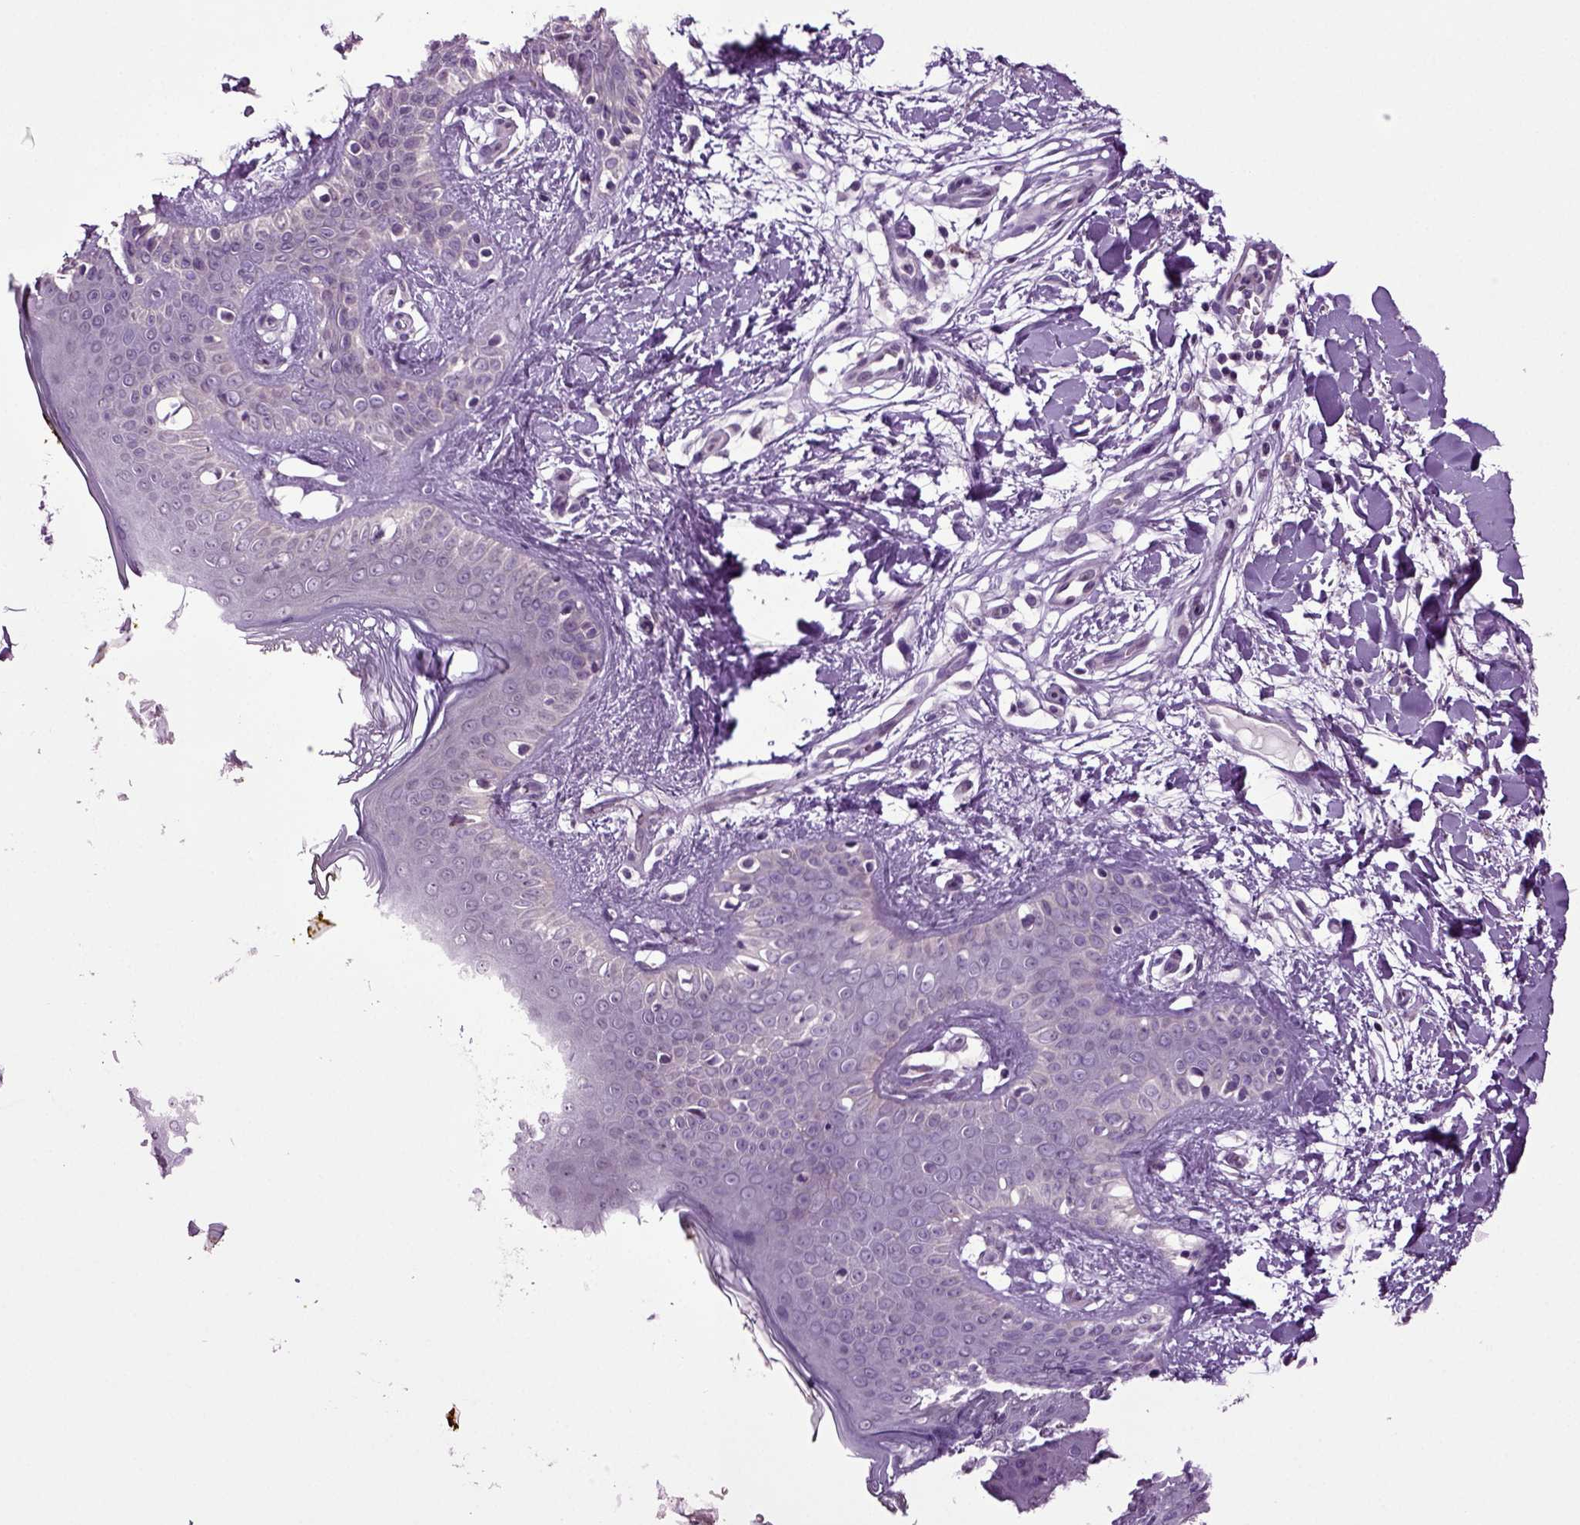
{"staining": {"intensity": "negative", "quantity": "none", "location": "none"}, "tissue": "skin", "cell_type": "Fibroblasts", "image_type": "normal", "snomed": [{"axis": "morphology", "description": "Normal tissue, NOS"}, {"axis": "topography", "description": "Skin"}], "caption": "This is an IHC histopathology image of unremarkable human skin. There is no staining in fibroblasts.", "gene": "PLCH2", "patient": {"sex": "female", "age": 34}}